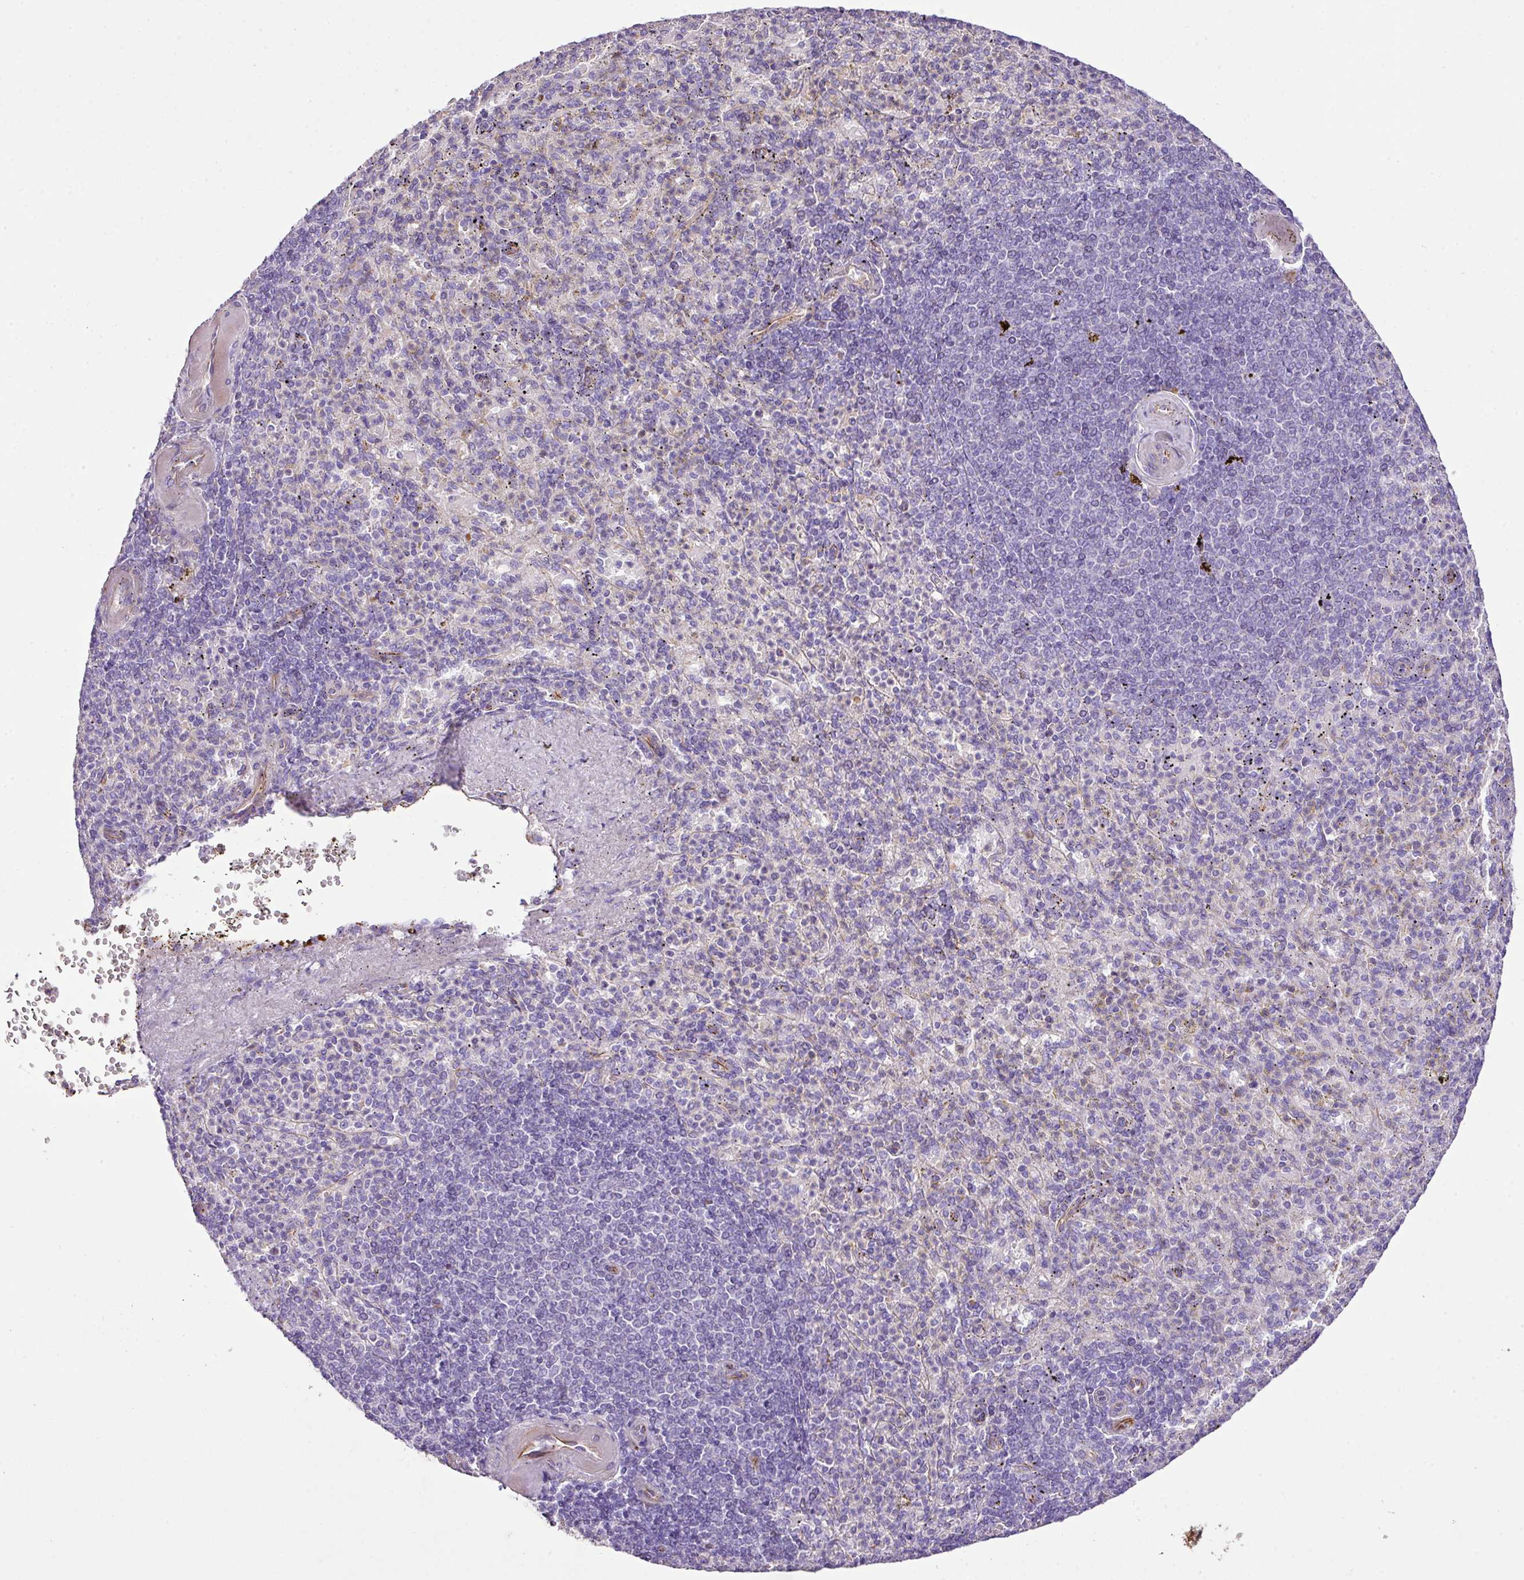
{"staining": {"intensity": "negative", "quantity": "none", "location": "none"}, "tissue": "spleen", "cell_type": "Cells in red pulp", "image_type": "normal", "snomed": [{"axis": "morphology", "description": "Normal tissue, NOS"}, {"axis": "topography", "description": "Spleen"}], "caption": "An IHC micrograph of normal spleen is shown. There is no staining in cells in red pulp of spleen. (DAB immunohistochemistry (IHC) visualized using brightfield microscopy, high magnification).", "gene": "CTXN2", "patient": {"sex": "female", "age": 74}}